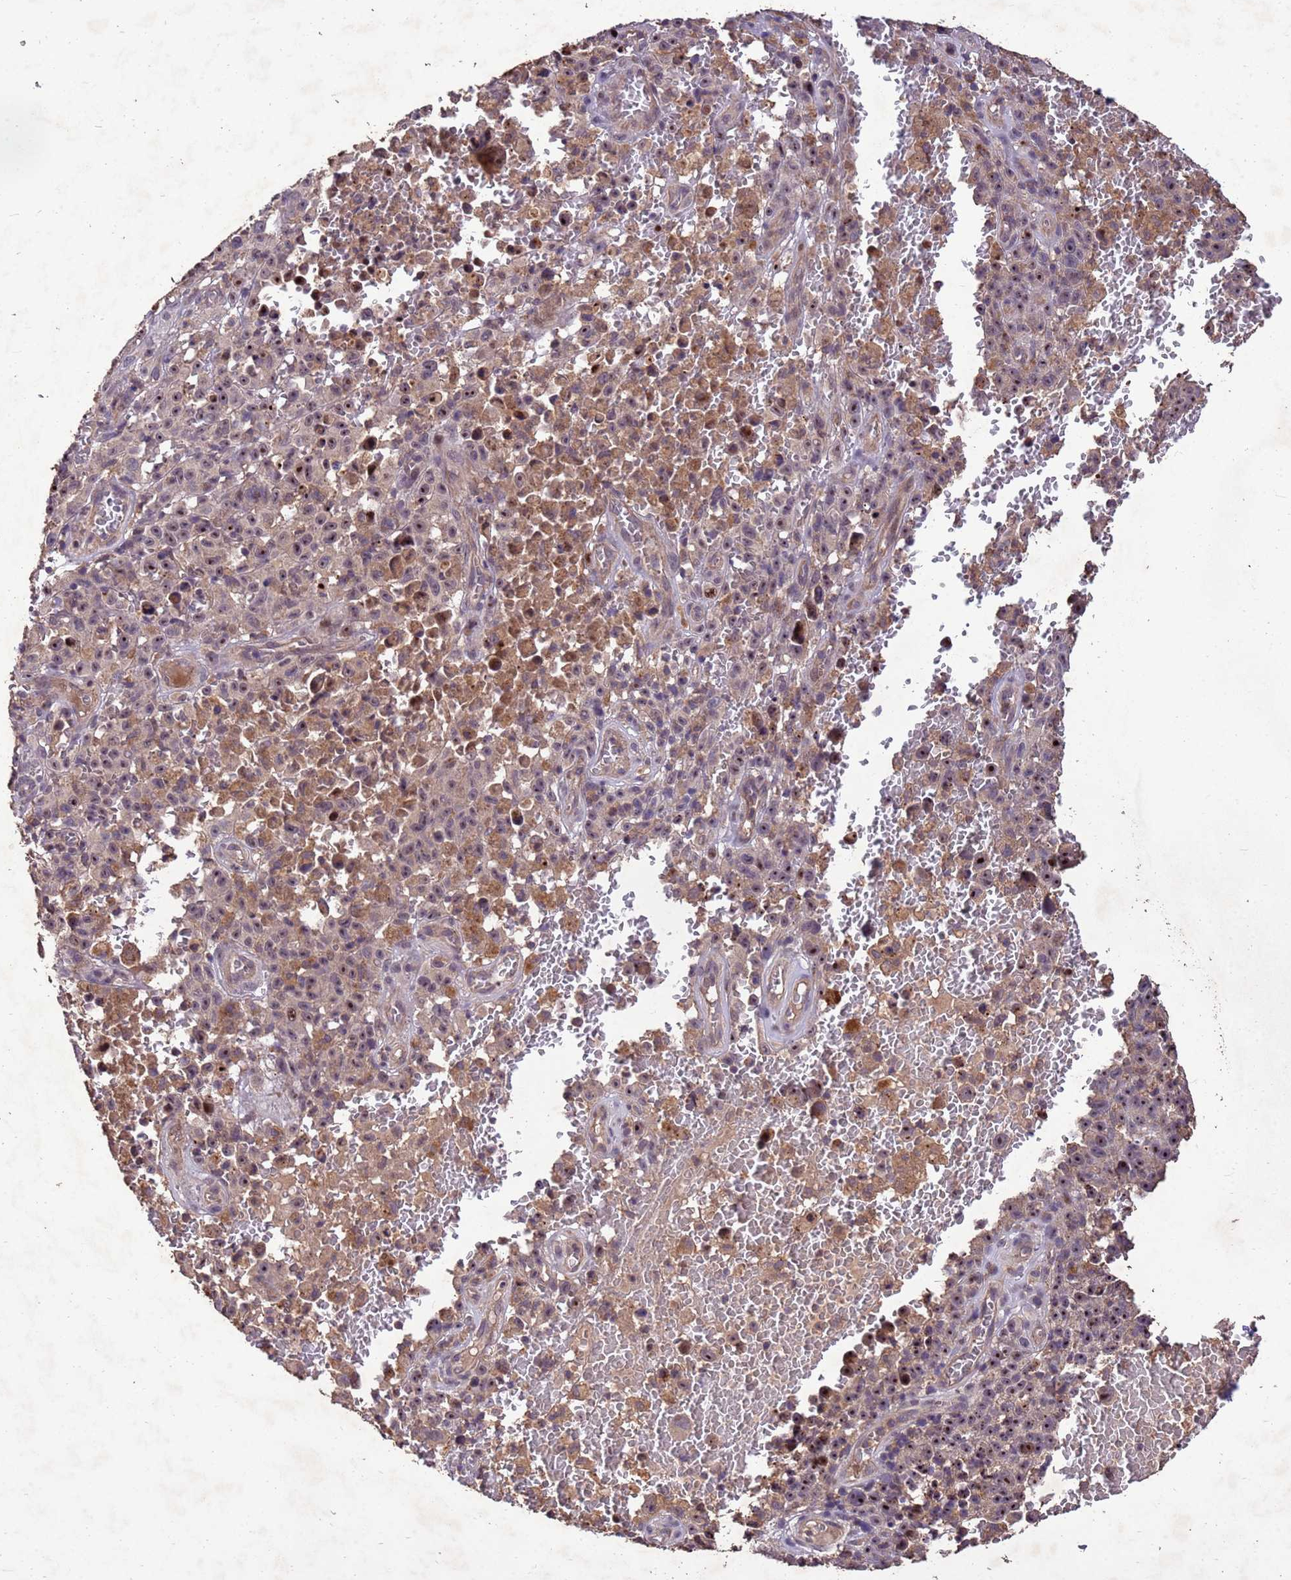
{"staining": {"intensity": "weak", "quantity": ">75%", "location": "cytoplasmic/membranous,nuclear"}, "tissue": "melanoma", "cell_type": "Tumor cells", "image_type": "cancer", "snomed": [{"axis": "morphology", "description": "Malignant melanoma, NOS"}, {"axis": "topography", "description": "Skin"}], "caption": "Immunohistochemistry (DAB (3,3'-diaminobenzidine)) staining of human malignant melanoma demonstrates weak cytoplasmic/membranous and nuclear protein staining in about >75% of tumor cells. Using DAB (3,3'-diaminobenzidine) (brown) and hematoxylin (blue) stains, captured at high magnification using brightfield microscopy.", "gene": "TOR4A", "patient": {"sex": "female", "age": 82}}